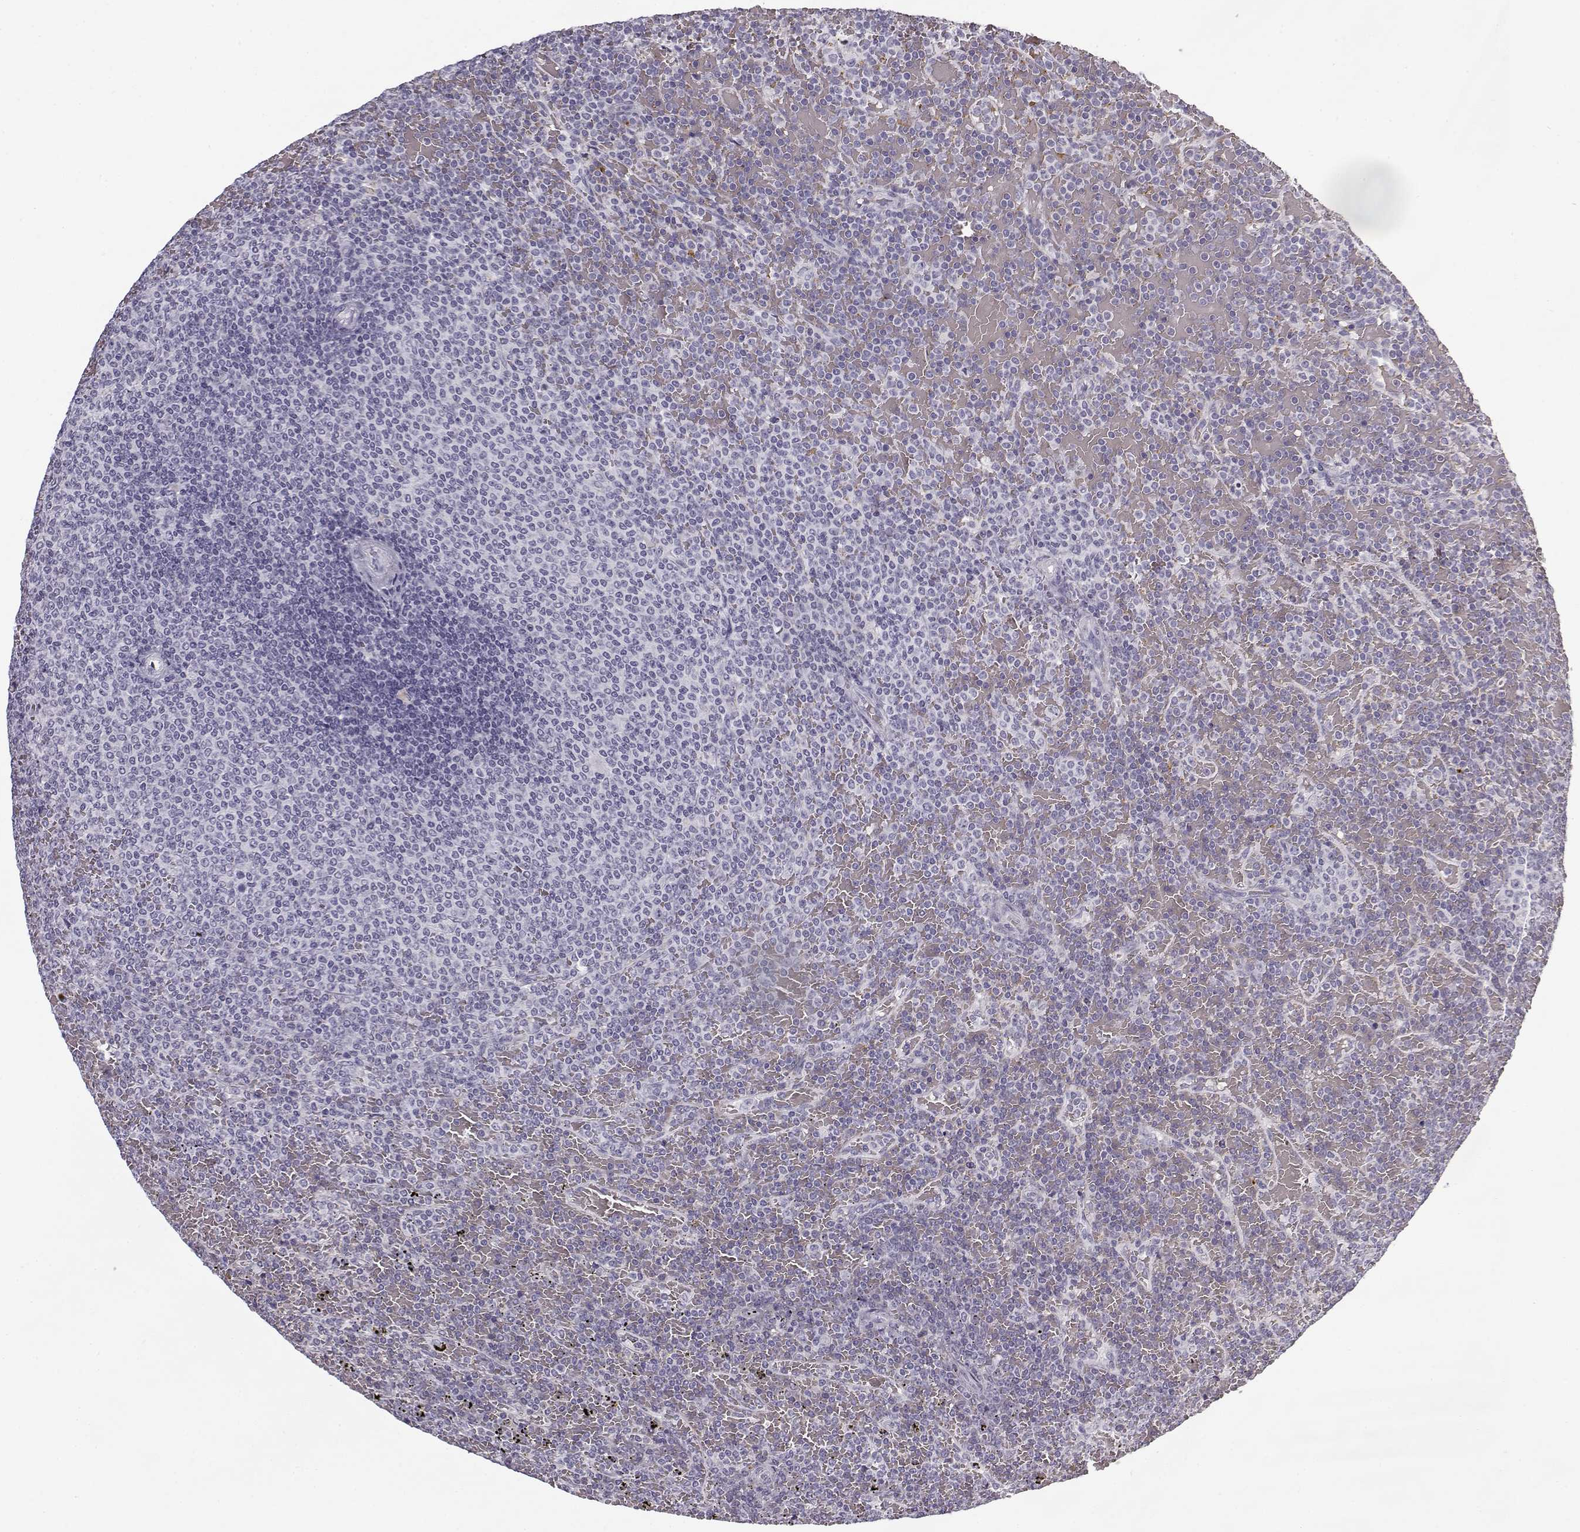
{"staining": {"intensity": "negative", "quantity": "none", "location": "none"}, "tissue": "lymphoma", "cell_type": "Tumor cells", "image_type": "cancer", "snomed": [{"axis": "morphology", "description": "Malignant lymphoma, non-Hodgkin's type, Low grade"}, {"axis": "topography", "description": "Spleen"}], "caption": "Histopathology image shows no protein staining in tumor cells of malignant lymphoma, non-Hodgkin's type (low-grade) tissue.", "gene": "SNCA", "patient": {"sex": "female", "age": 77}}